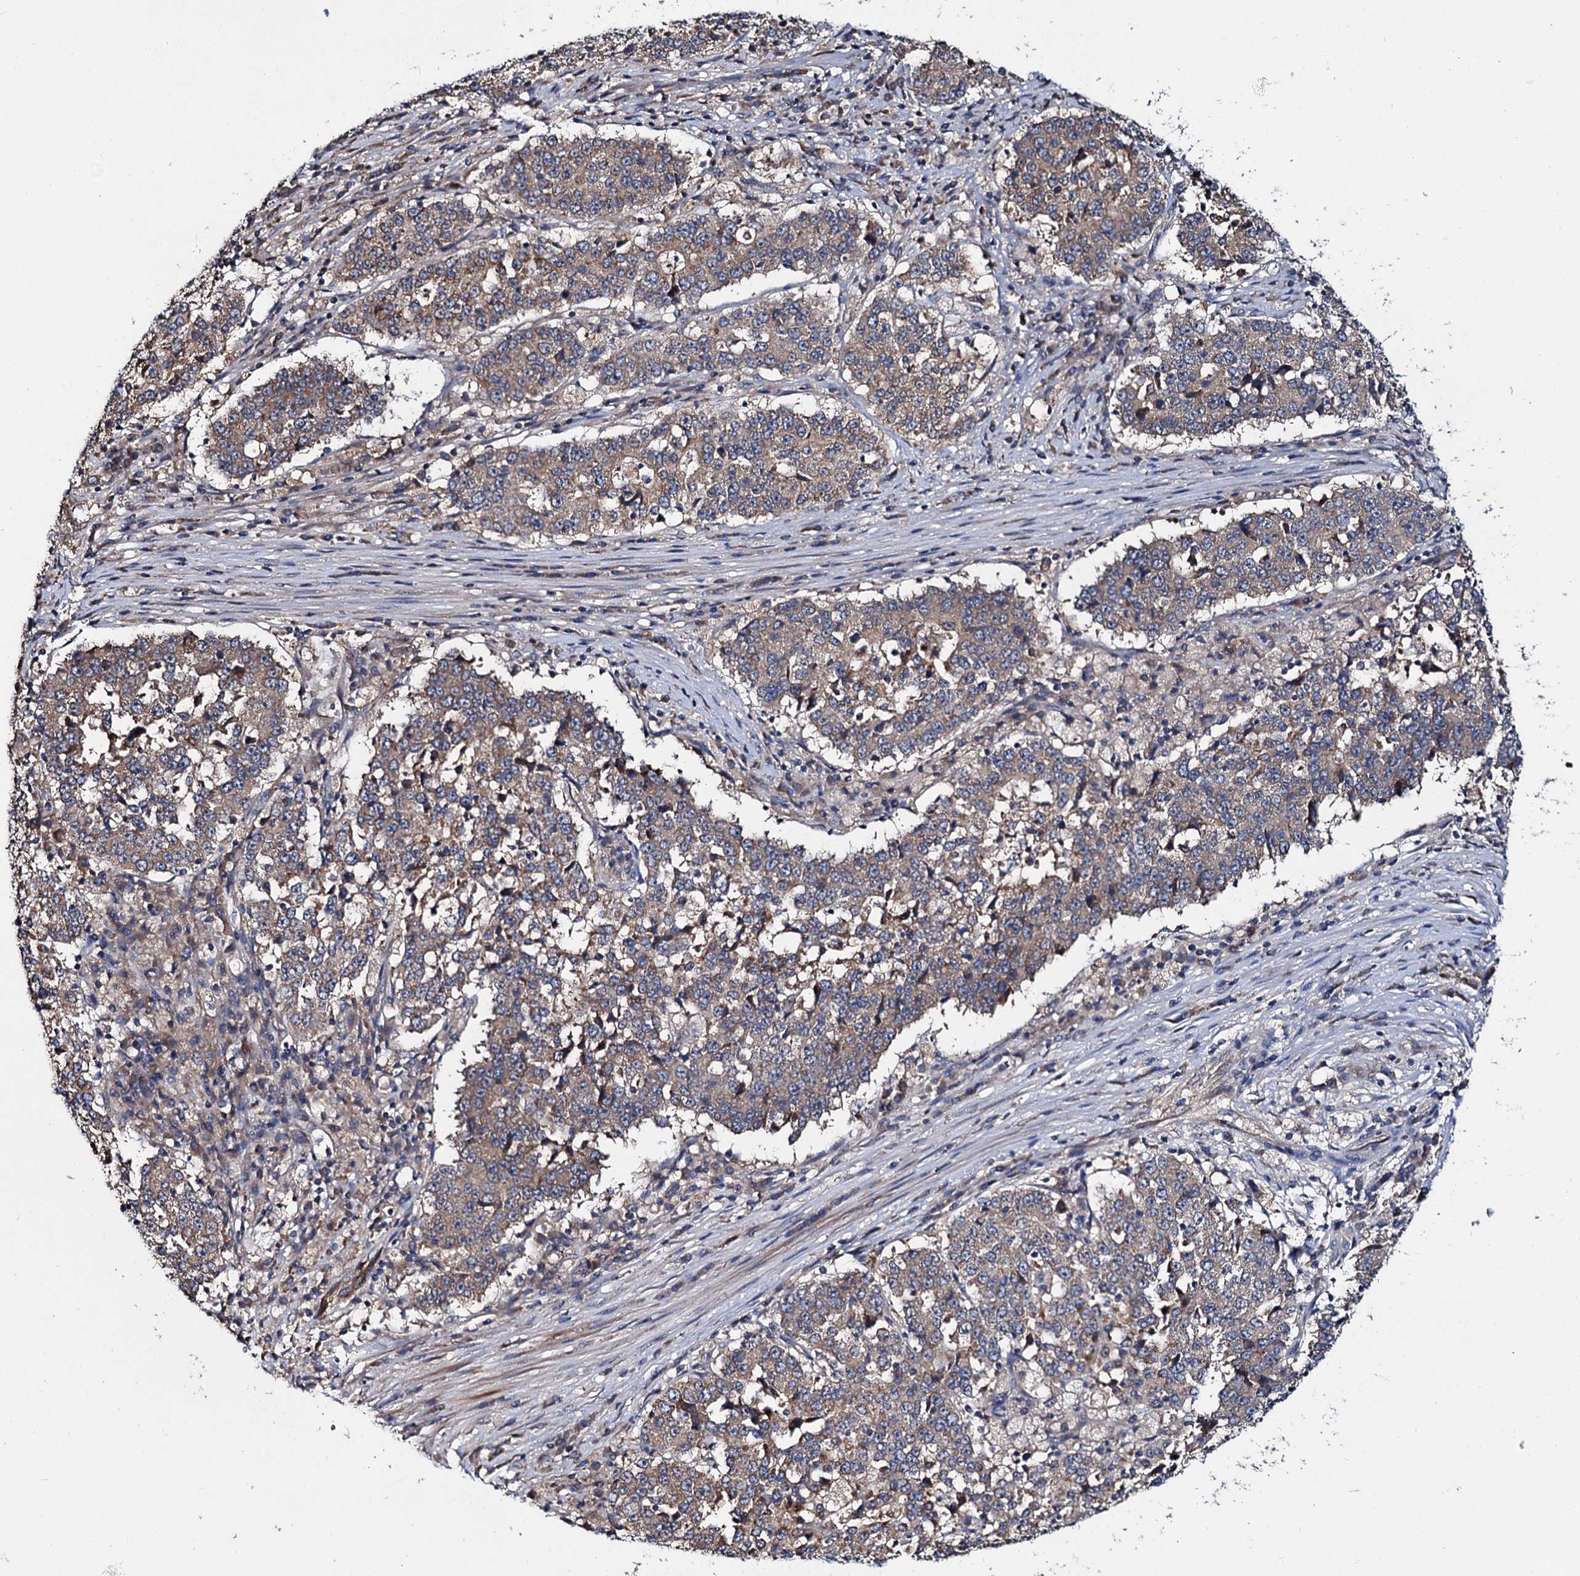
{"staining": {"intensity": "weak", "quantity": ">75%", "location": "cytoplasmic/membranous"}, "tissue": "stomach cancer", "cell_type": "Tumor cells", "image_type": "cancer", "snomed": [{"axis": "morphology", "description": "Adenocarcinoma, NOS"}, {"axis": "topography", "description": "Stomach"}], "caption": "Immunohistochemical staining of human stomach cancer displays low levels of weak cytoplasmic/membranous positivity in approximately >75% of tumor cells.", "gene": "CEP192", "patient": {"sex": "male", "age": 59}}